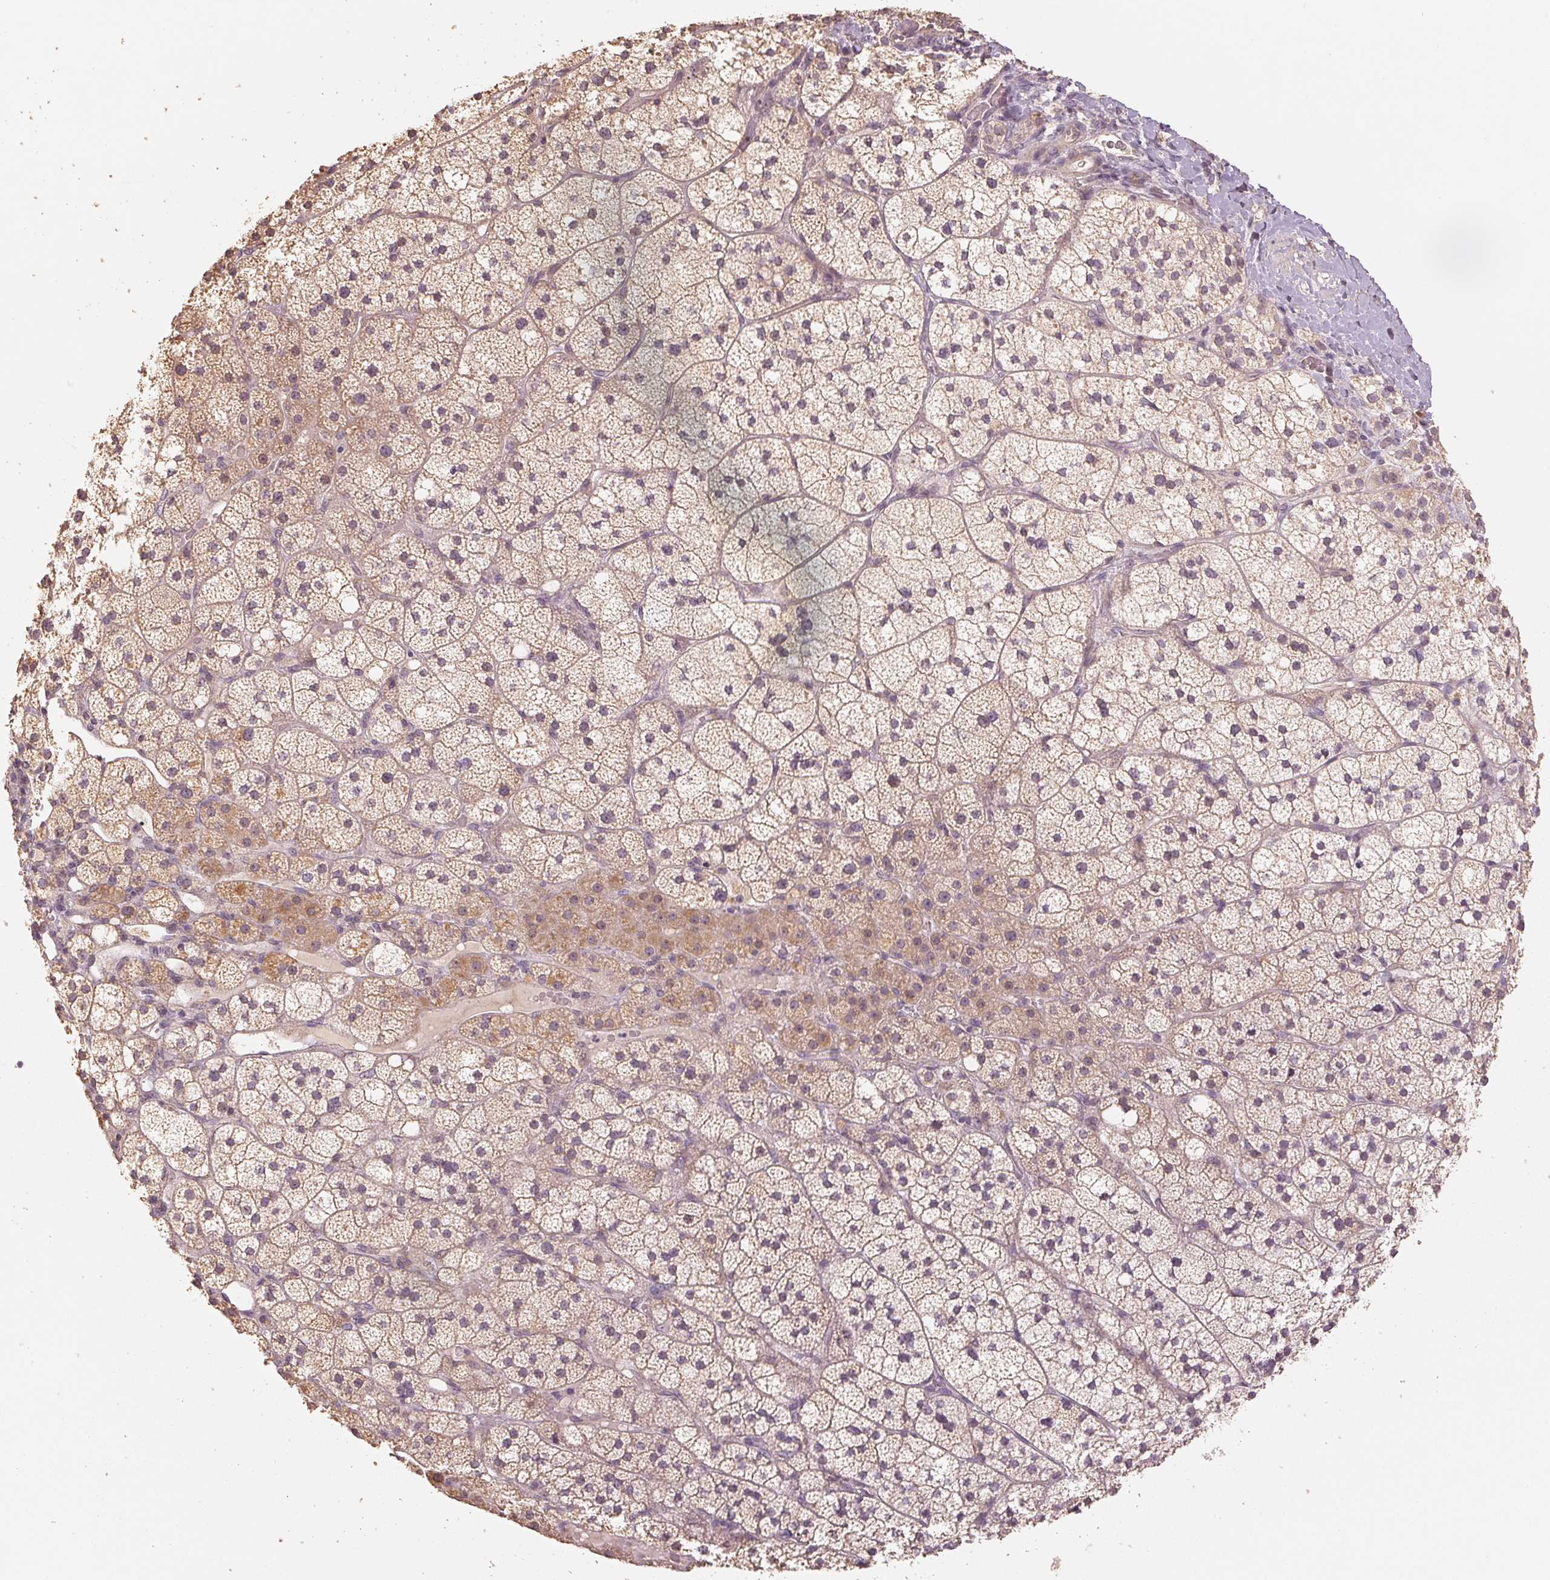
{"staining": {"intensity": "weak", "quantity": ">75%", "location": "cytoplasmic/membranous"}, "tissue": "adrenal gland", "cell_type": "Glandular cells", "image_type": "normal", "snomed": [{"axis": "morphology", "description": "Normal tissue, NOS"}, {"axis": "topography", "description": "Adrenal gland"}], "caption": "DAB (3,3'-diaminobenzidine) immunohistochemical staining of benign adrenal gland displays weak cytoplasmic/membranous protein expression in about >75% of glandular cells.", "gene": "COX14", "patient": {"sex": "male", "age": 53}}